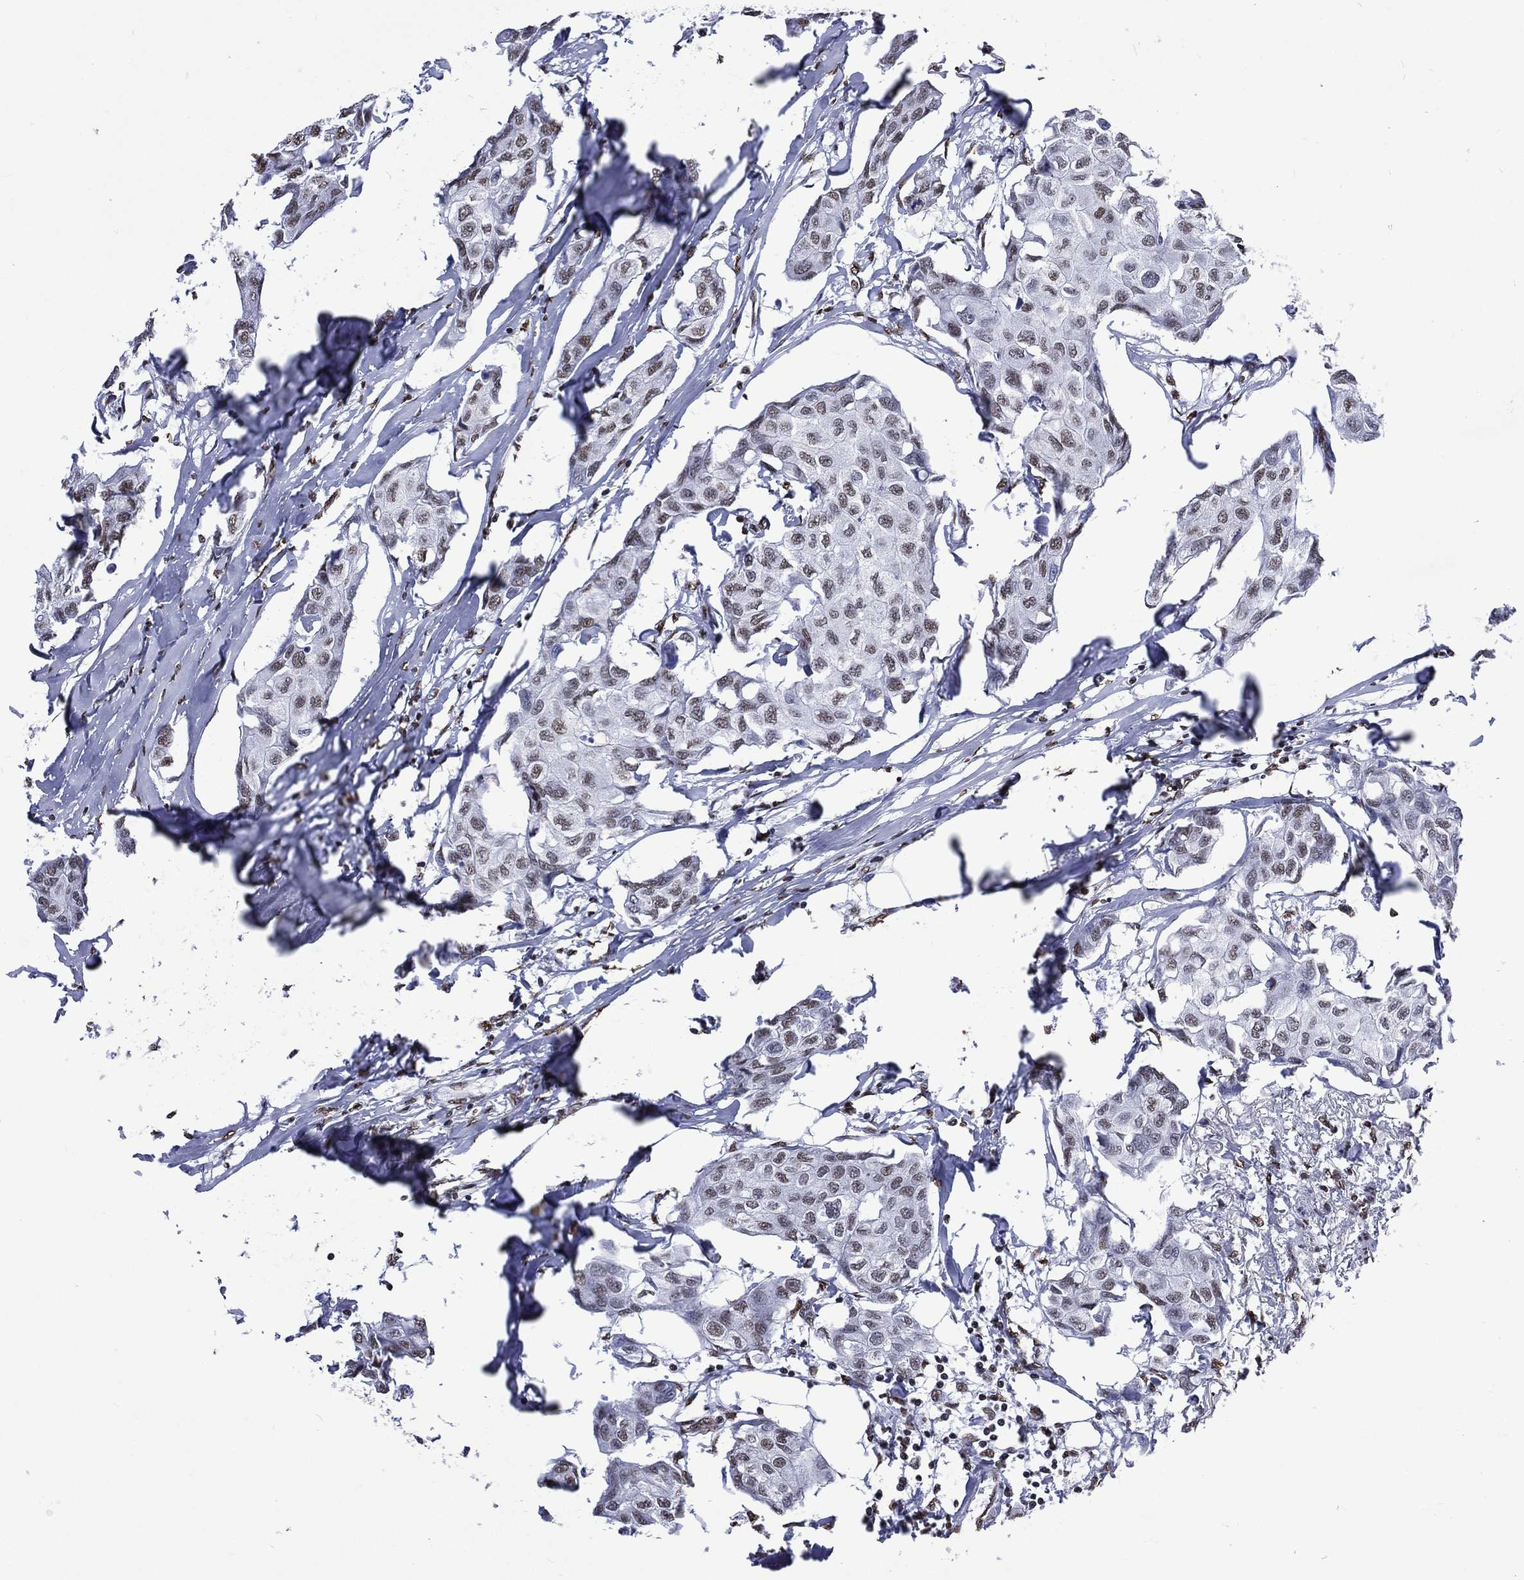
{"staining": {"intensity": "weak", "quantity": "<25%", "location": "nuclear"}, "tissue": "breast cancer", "cell_type": "Tumor cells", "image_type": "cancer", "snomed": [{"axis": "morphology", "description": "Duct carcinoma"}, {"axis": "topography", "description": "Breast"}], "caption": "Protein analysis of breast cancer shows no significant positivity in tumor cells.", "gene": "RETREG2", "patient": {"sex": "female", "age": 80}}